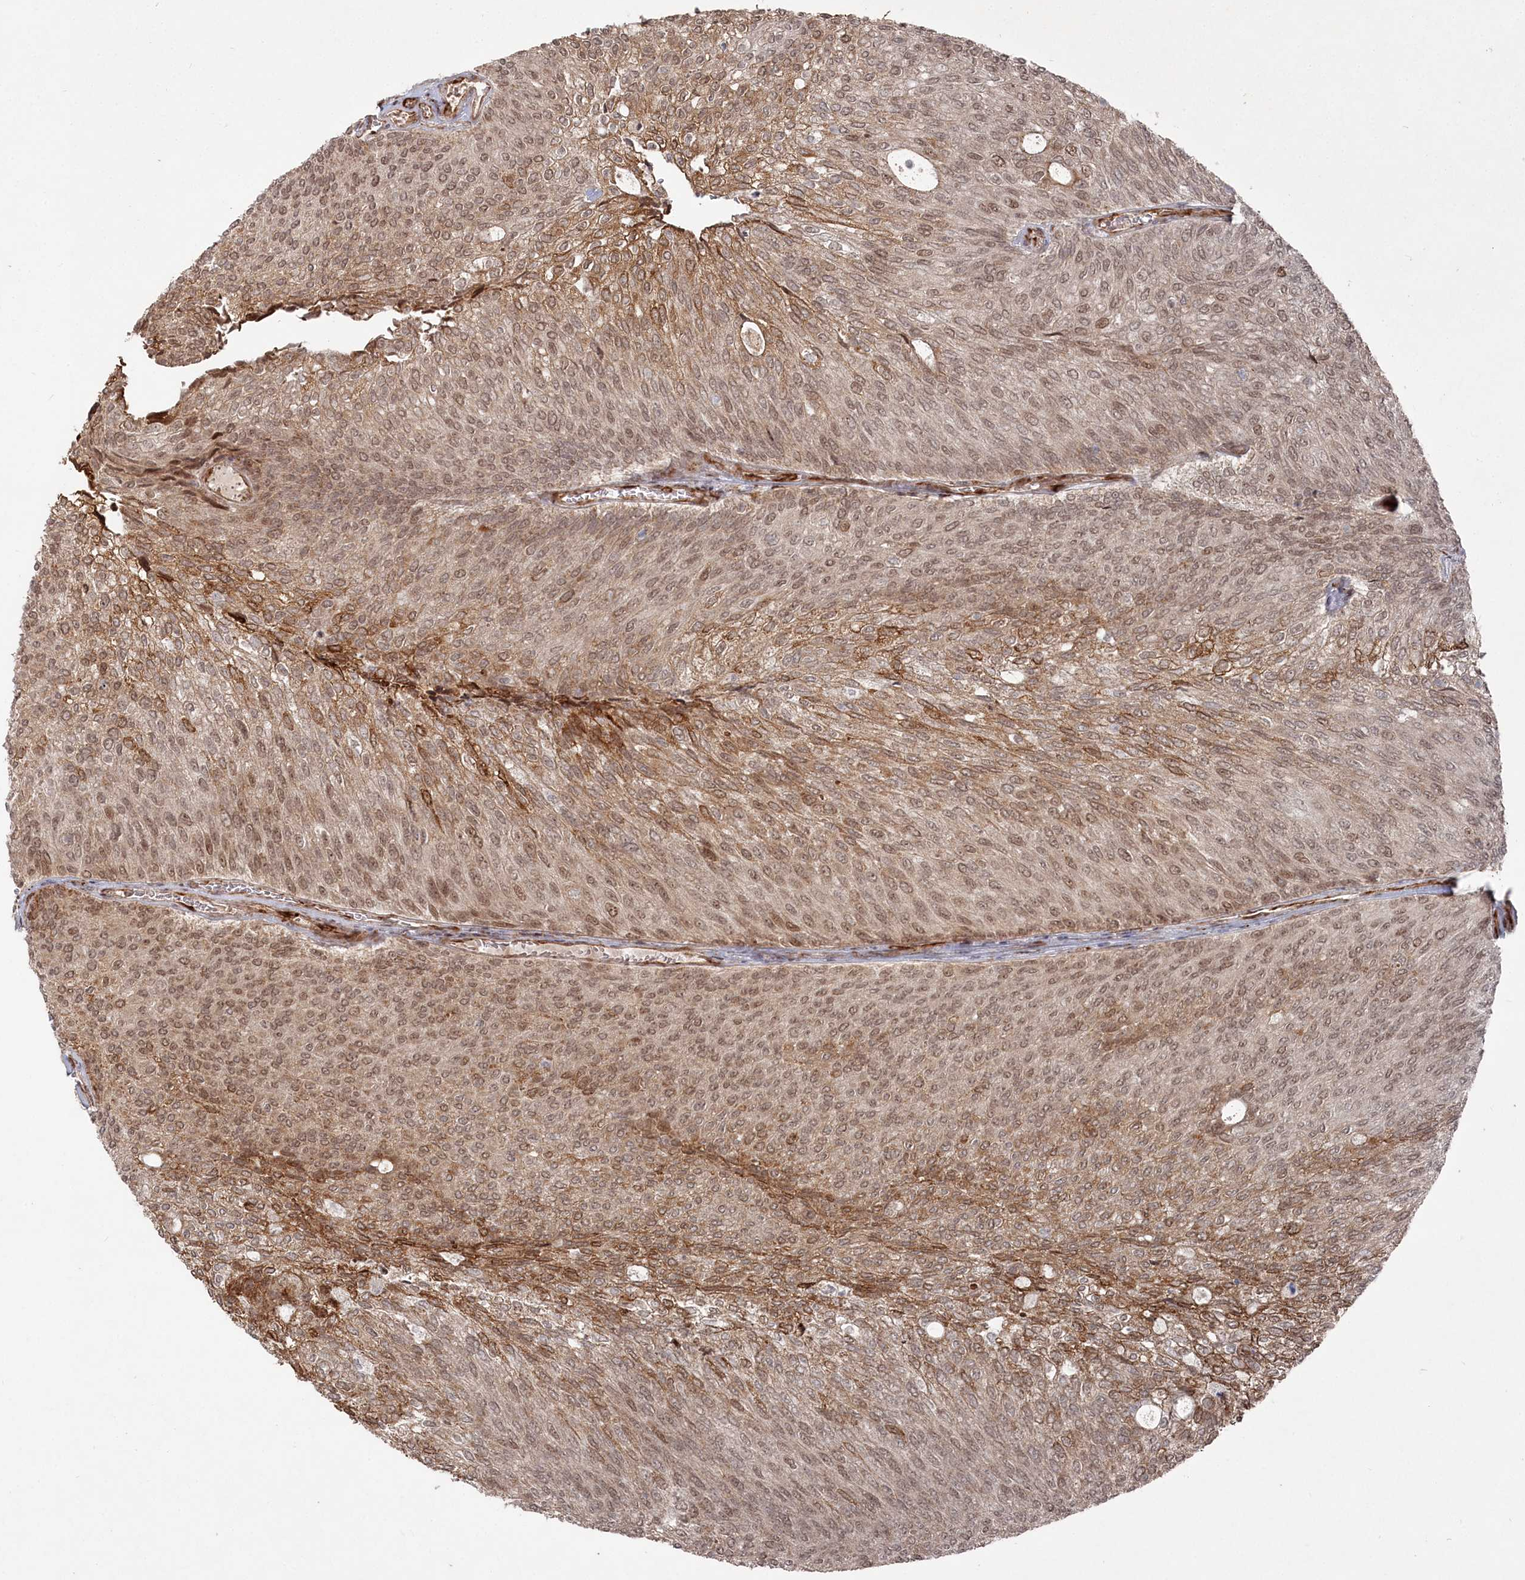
{"staining": {"intensity": "moderate", "quantity": ">75%", "location": "cytoplasmic/membranous,nuclear"}, "tissue": "urothelial cancer", "cell_type": "Tumor cells", "image_type": "cancer", "snomed": [{"axis": "morphology", "description": "Urothelial carcinoma, Low grade"}, {"axis": "topography", "description": "Urinary bladder"}], "caption": "Brown immunohistochemical staining in human urothelial cancer exhibits moderate cytoplasmic/membranous and nuclear staining in about >75% of tumor cells.", "gene": "POLR3A", "patient": {"sex": "female", "age": 79}}